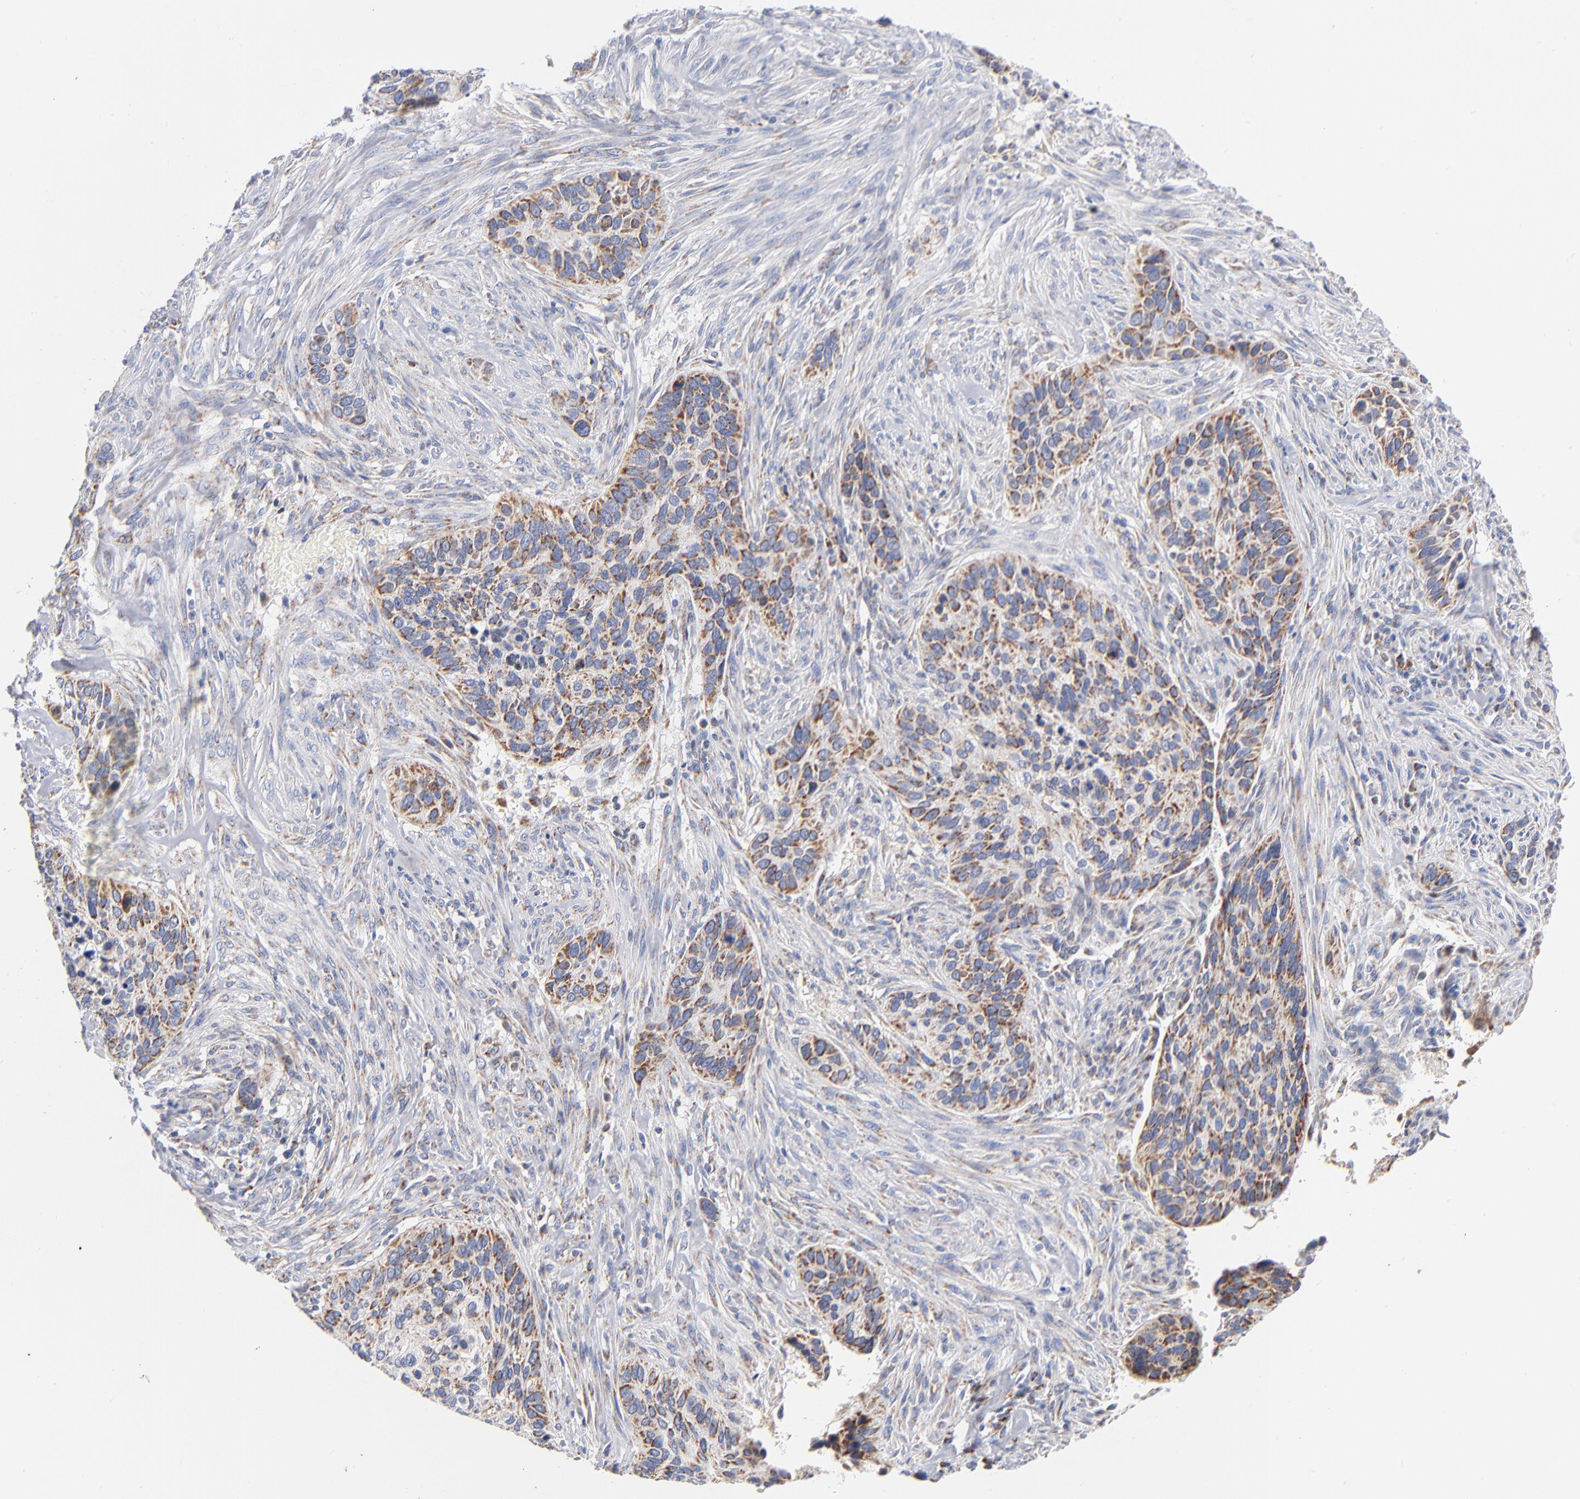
{"staining": {"intensity": "moderate", "quantity": ">75%", "location": "cytoplasmic/membranous"}, "tissue": "cervical cancer", "cell_type": "Tumor cells", "image_type": "cancer", "snomed": [{"axis": "morphology", "description": "Adenocarcinoma, NOS"}, {"axis": "topography", "description": "Cervix"}], "caption": "Protein expression analysis of adenocarcinoma (cervical) exhibits moderate cytoplasmic/membranous expression in about >75% of tumor cells.", "gene": "DLAT", "patient": {"sex": "female", "age": 29}}